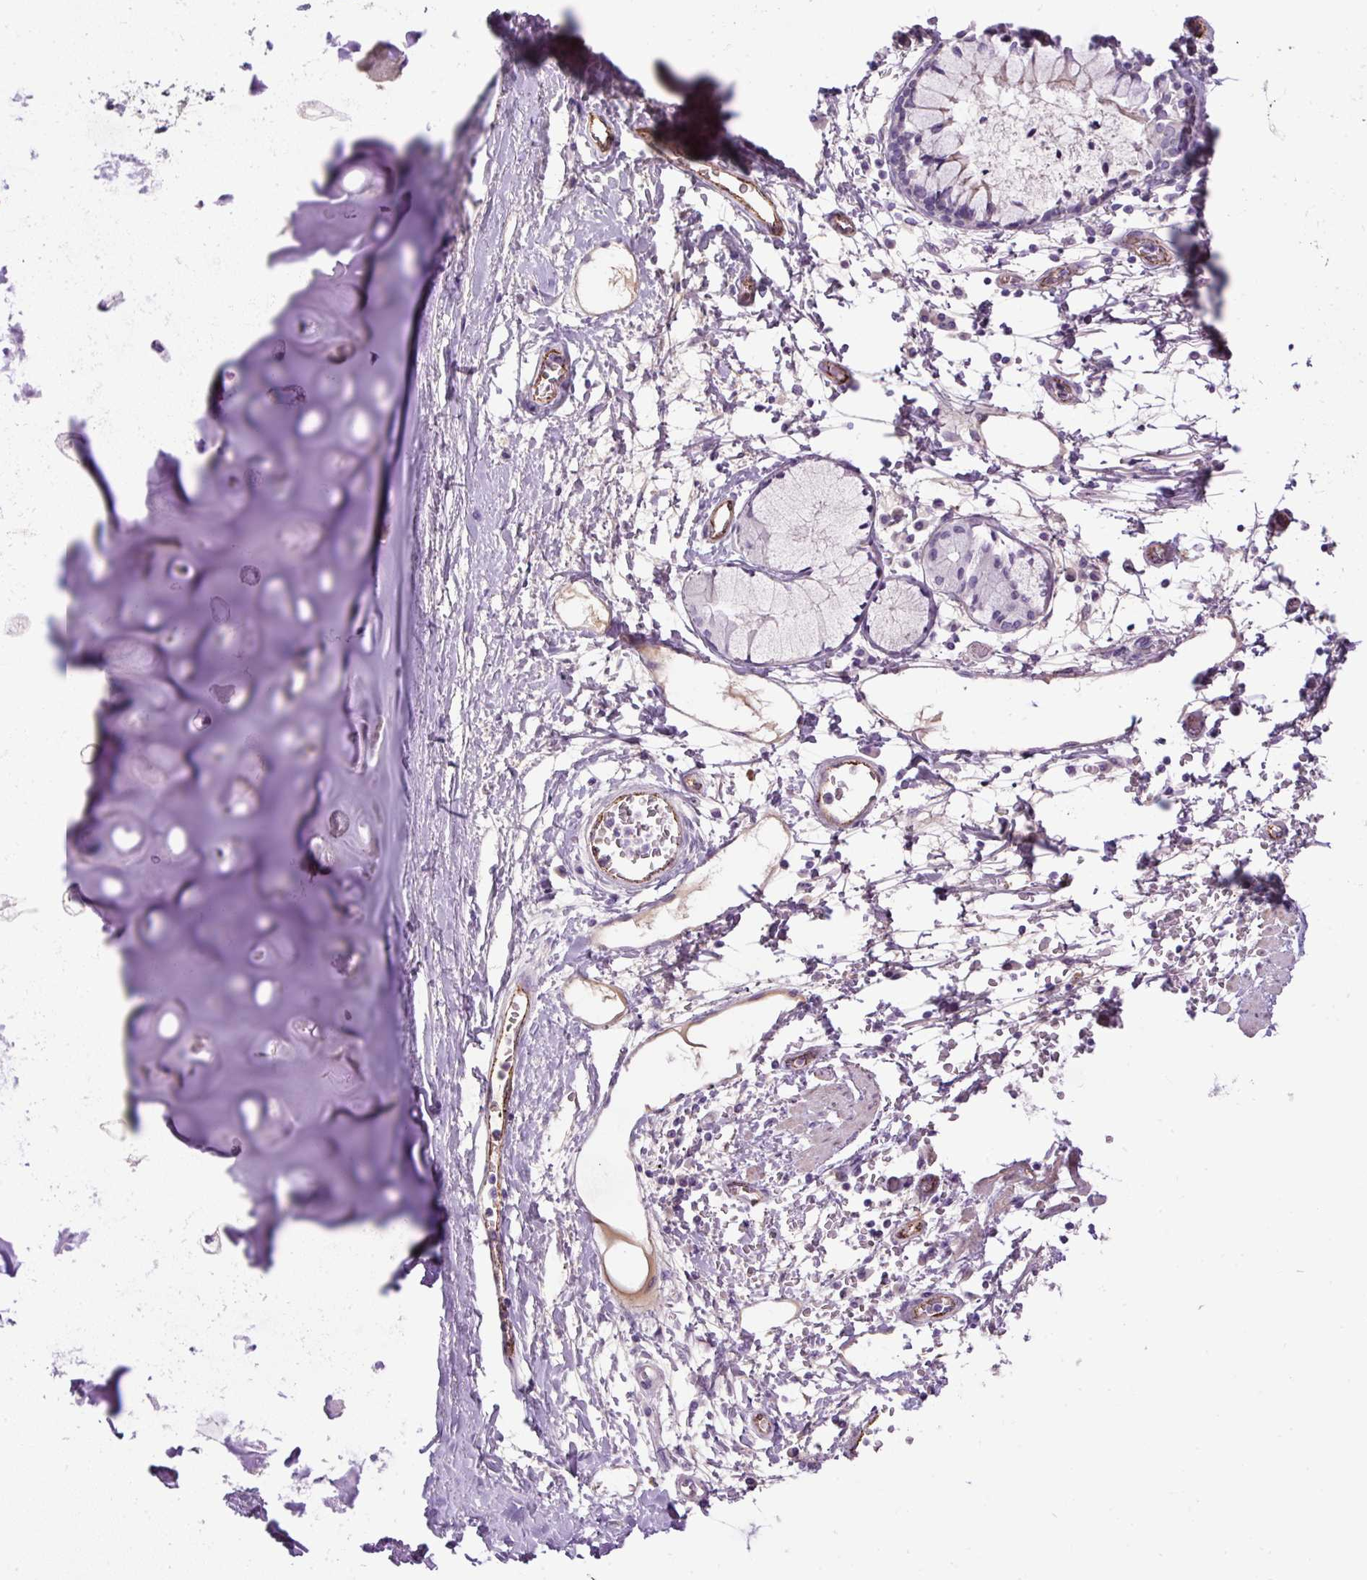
{"staining": {"intensity": "negative", "quantity": "none", "location": "none"}, "tissue": "soft tissue", "cell_type": "Chondrocytes", "image_type": "normal", "snomed": [{"axis": "morphology", "description": "Normal tissue, NOS"}, {"axis": "morphology", "description": "Degeneration, NOS"}, {"axis": "topography", "description": "Cartilage tissue"}, {"axis": "topography", "description": "Lung"}], "caption": "An immunohistochemistry image of benign soft tissue is shown. There is no staining in chondrocytes of soft tissue. (Brightfield microscopy of DAB (3,3'-diaminobenzidine) immunohistochemistry at high magnification).", "gene": "LEFTY1", "patient": {"sex": "female", "age": 61}}